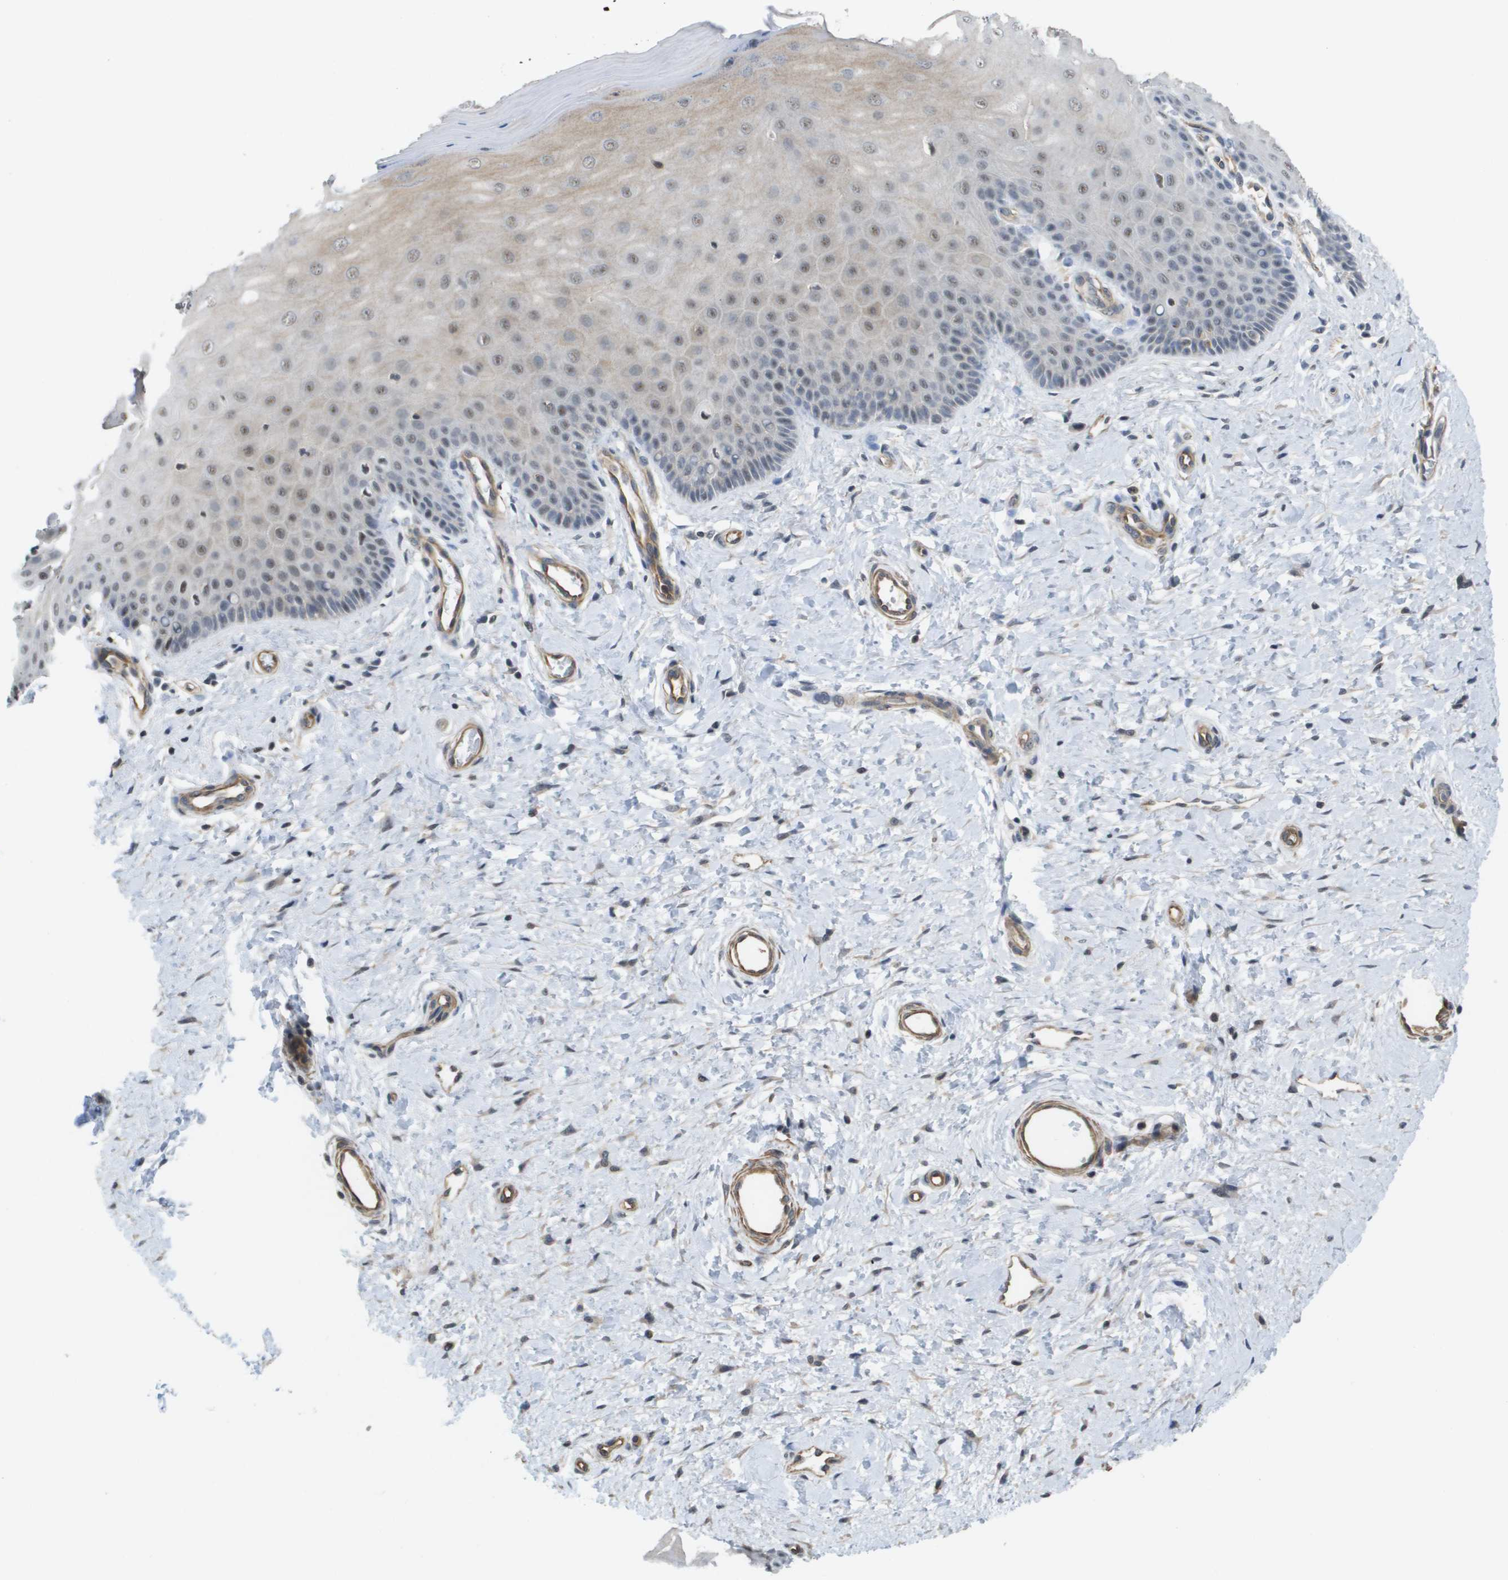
{"staining": {"intensity": "weak", "quantity": ">75%", "location": "nuclear"}, "tissue": "cervix", "cell_type": "Glandular cells", "image_type": "normal", "snomed": [{"axis": "morphology", "description": "Normal tissue, NOS"}, {"axis": "topography", "description": "Cervix"}], "caption": "Brown immunohistochemical staining in unremarkable human cervix shows weak nuclear staining in approximately >75% of glandular cells.", "gene": "RNF112", "patient": {"sex": "female", "age": 55}}